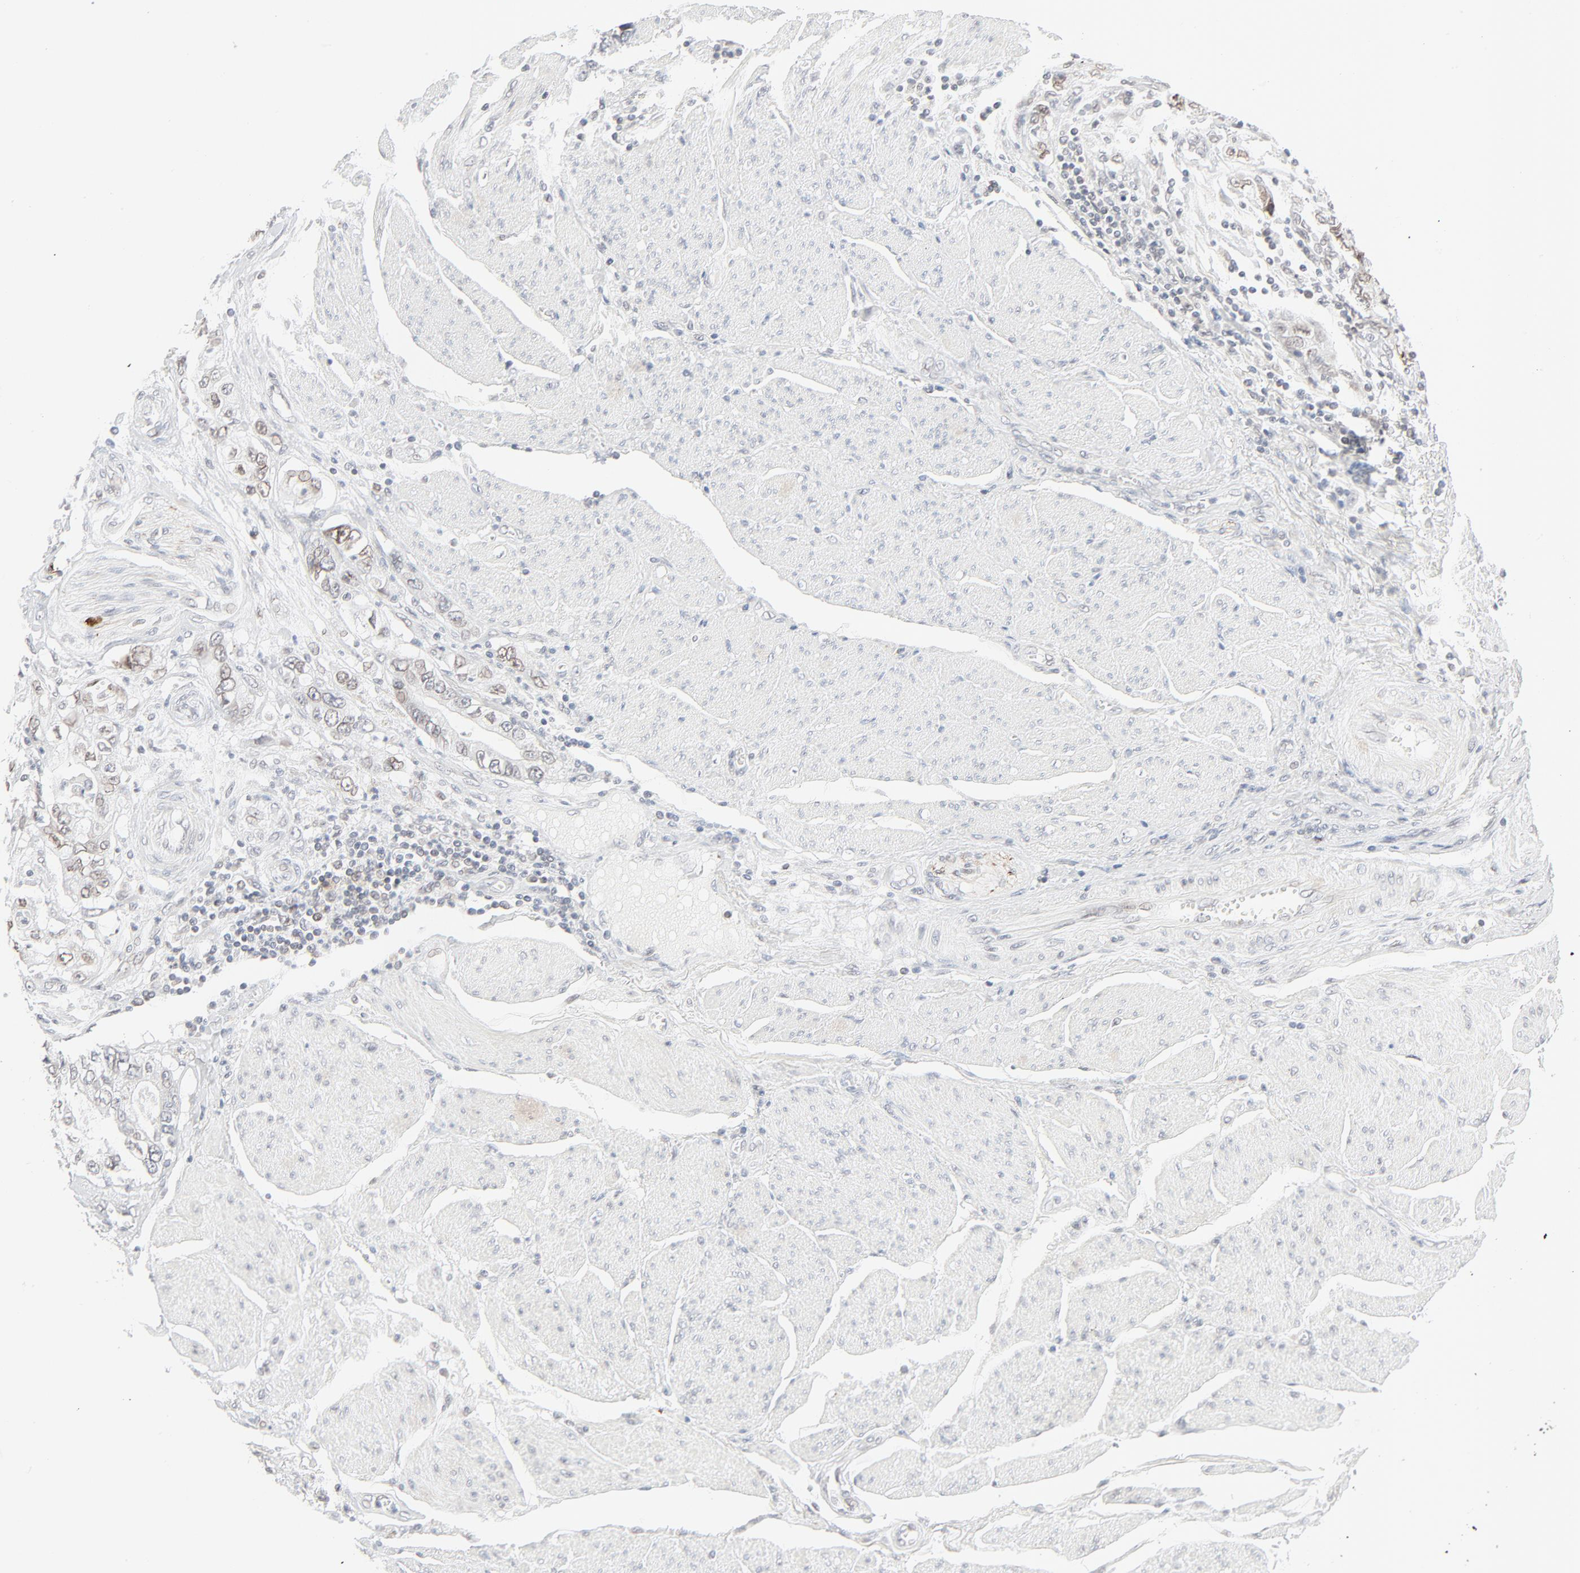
{"staining": {"intensity": "weak", "quantity": "<25%", "location": "cytoplasmic/membranous,nuclear"}, "tissue": "stomach cancer", "cell_type": "Tumor cells", "image_type": "cancer", "snomed": [{"axis": "morphology", "description": "Adenocarcinoma, NOS"}, {"axis": "topography", "description": "Pancreas"}, {"axis": "topography", "description": "Stomach, upper"}], "caption": "Immunohistochemical staining of stomach adenocarcinoma shows no significant positivity in tumor cells. (DAB (3,3'-diaminobenzidine) IHC, high magnification).", "gene": "MAD1L1", "patient": {"sex": "male", "age": 77}}